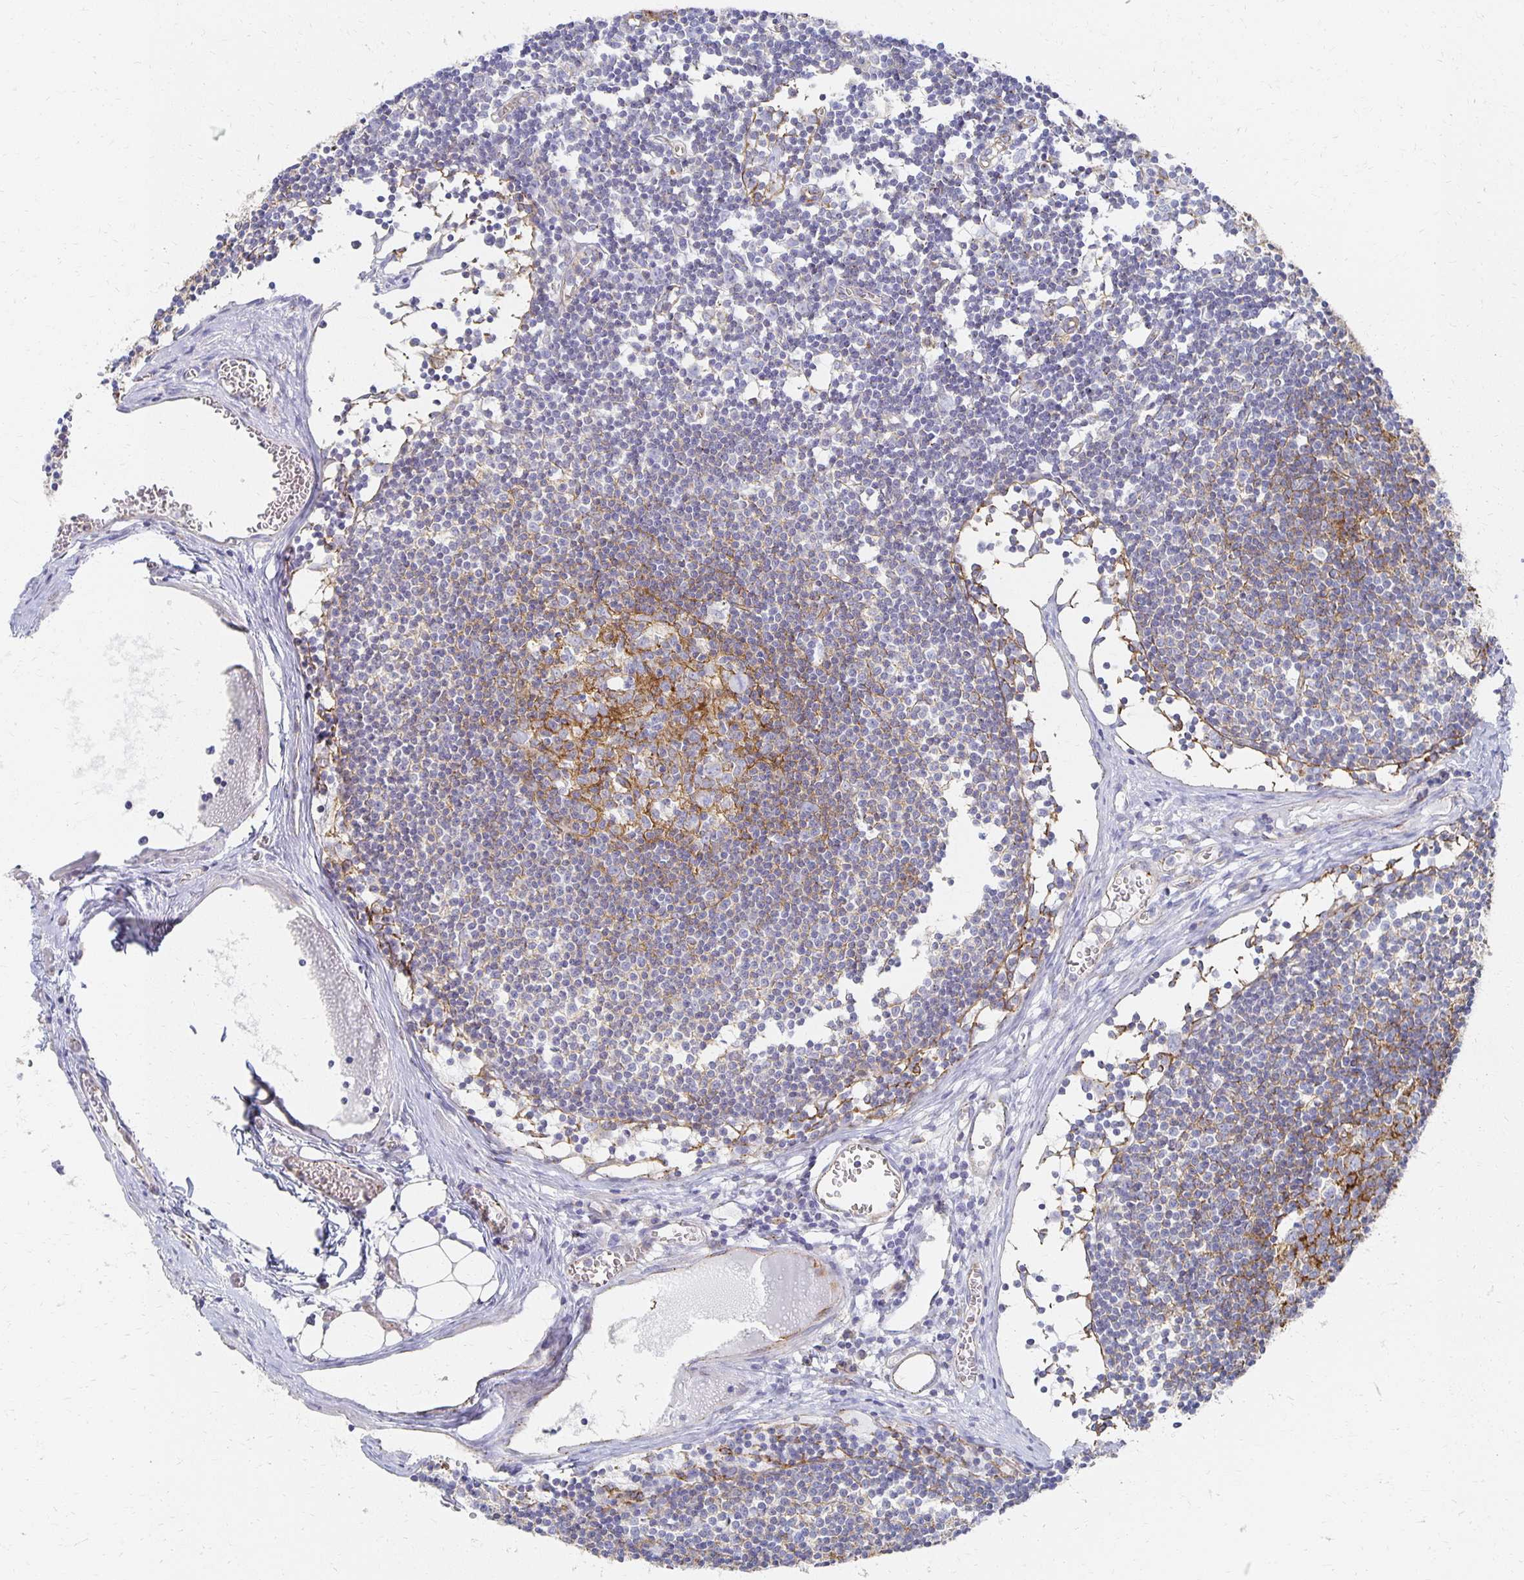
{"staining": {"intensity": "moderate", "quantity": "25%-75%", "location": "cytoplasmic/membranous"}, "tissue": "lymph node", "cell_type": "Germinal center cells", "image_type": "normal", "snomed": [{"axis": "morphology", "description": "Normal tissue, NOS"}, {"axis": "topography", "description": "Lymph node"}], "caption": "High-magnification brightfield microscopy of unremarkable lymph node stained with DAB (3,3'-diaminobenzidine) (brown) and counterstained with hematoxylin (blue). germinal center cells exhibit moderate cytoplasmic/membranous positivity is appreciated in approximately25%-75% of cells.", "gene": "TAAR1", "patient": {"sex": "female", "age": 11}}